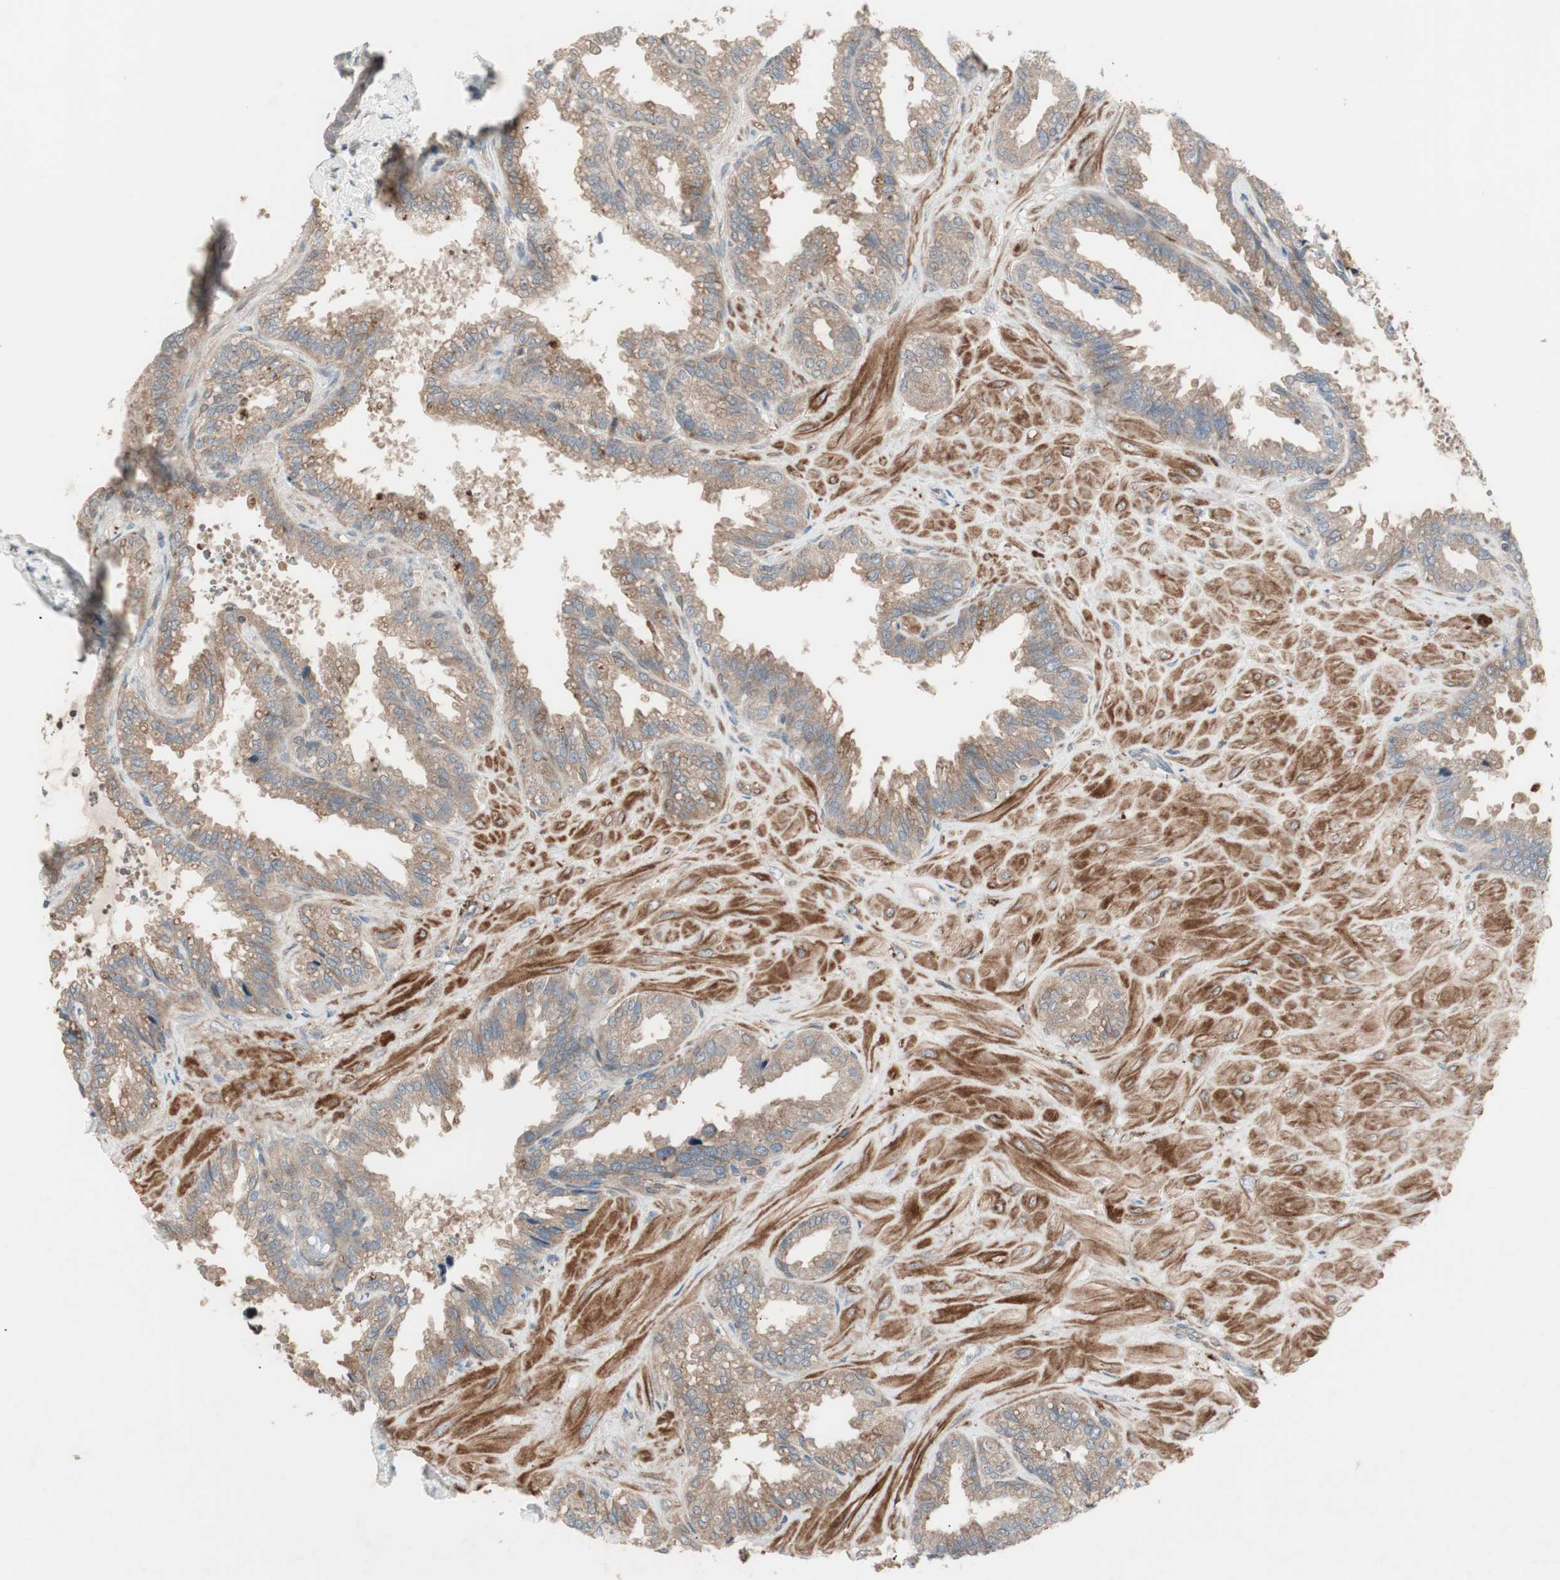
{"staining": {"intensity": "moderate", "quantity": ">75%", "location": "cytoplasmic/membranous"}, "tissue": "seminal vesicle", "cell_type": "Glandular cells", "image_type": "normal", "snomed": [{"axis": "morphology", "description": "Normal tissue, NOS"}, {"axis": "topography", "description": "Seminal veicle"}], "caption": "Glandular cells demonstrate moderate cytoplasmic/membranous expression in approximately >75% of cells in normal seminal vesicle. The staining was performed using DAB (3,3'-diaminobenzidine) to visualize the protein expression in brown, while the nuclei were stained in blue with hematoxylin (Magnification: 20x).", "gene": "STAB1", "patient": {"sex": "male", "age": 46}}